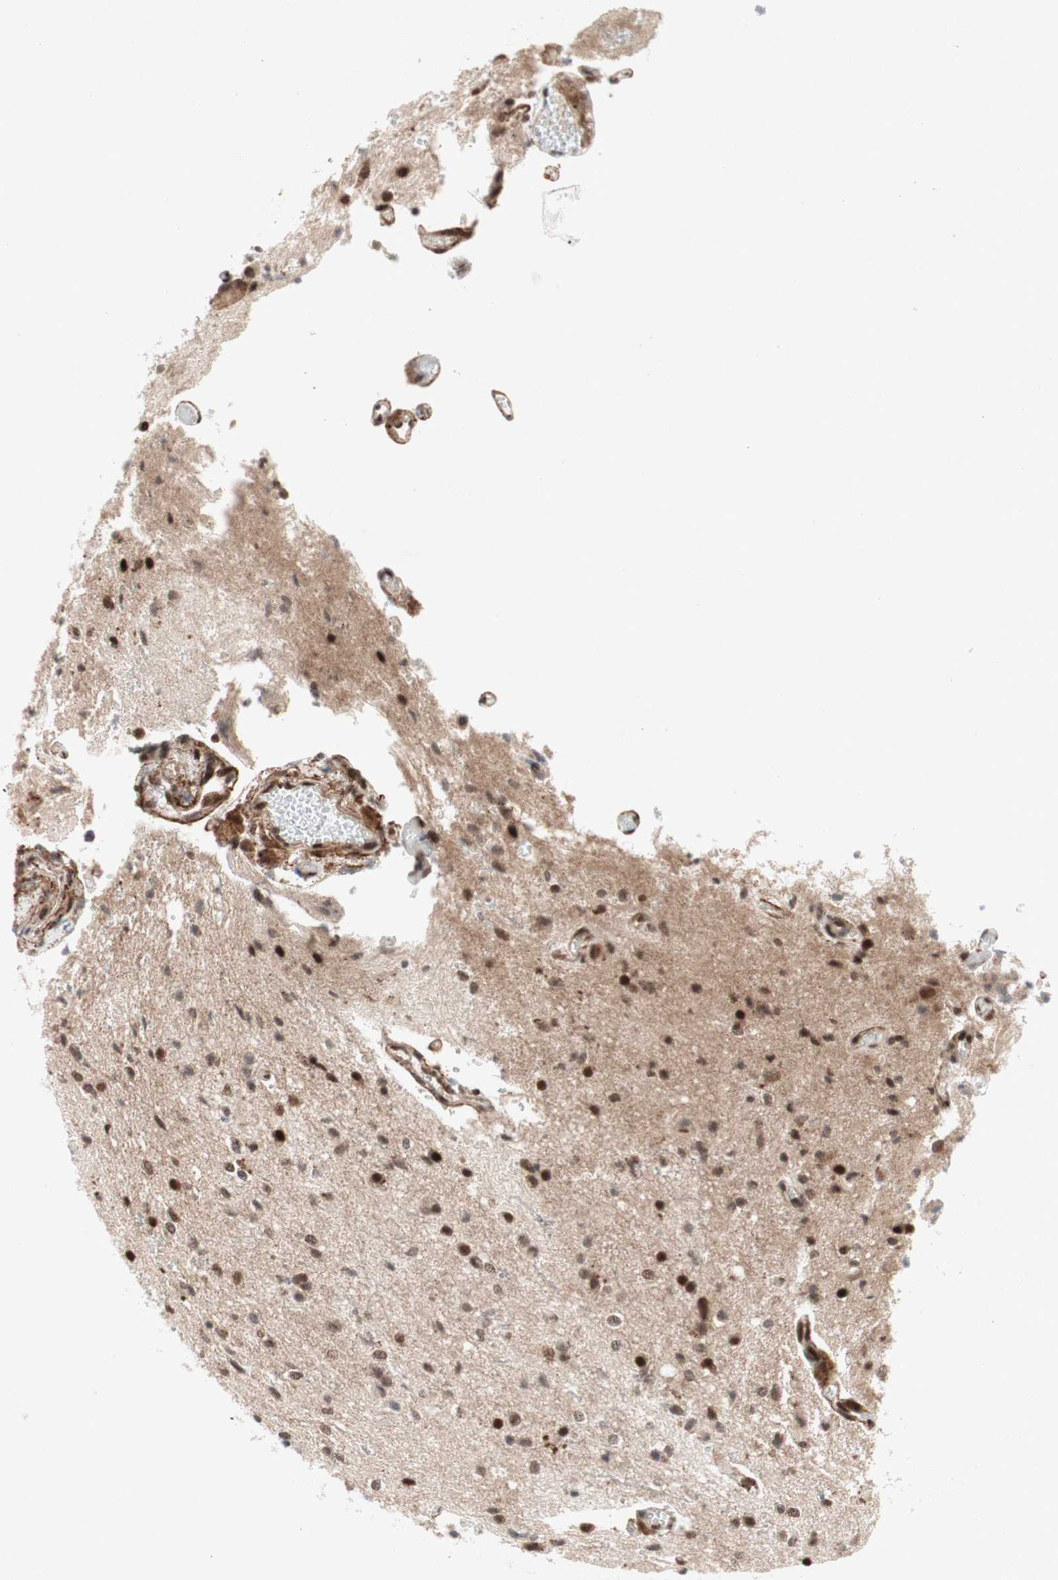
{"staining": {"intensity": "strong", "quantity": ">75%", "location": "nuclear"}, "tissue": "glioma", "cell_type": "Tumor cells", "image_type": "cancer", "snomed": [{"axis": "morphology", "description": "Glioma, malignant, High grade"}, {"axis": "topography", "description": "Brain"}], "caption": "This image exhibits immunohistochemistry (IHC) staining of glioma, with high strong nuclear staining in about >75% of tumor cells.", "gene": "TCF12", "patient": {"sex": "male", "age": 47}}